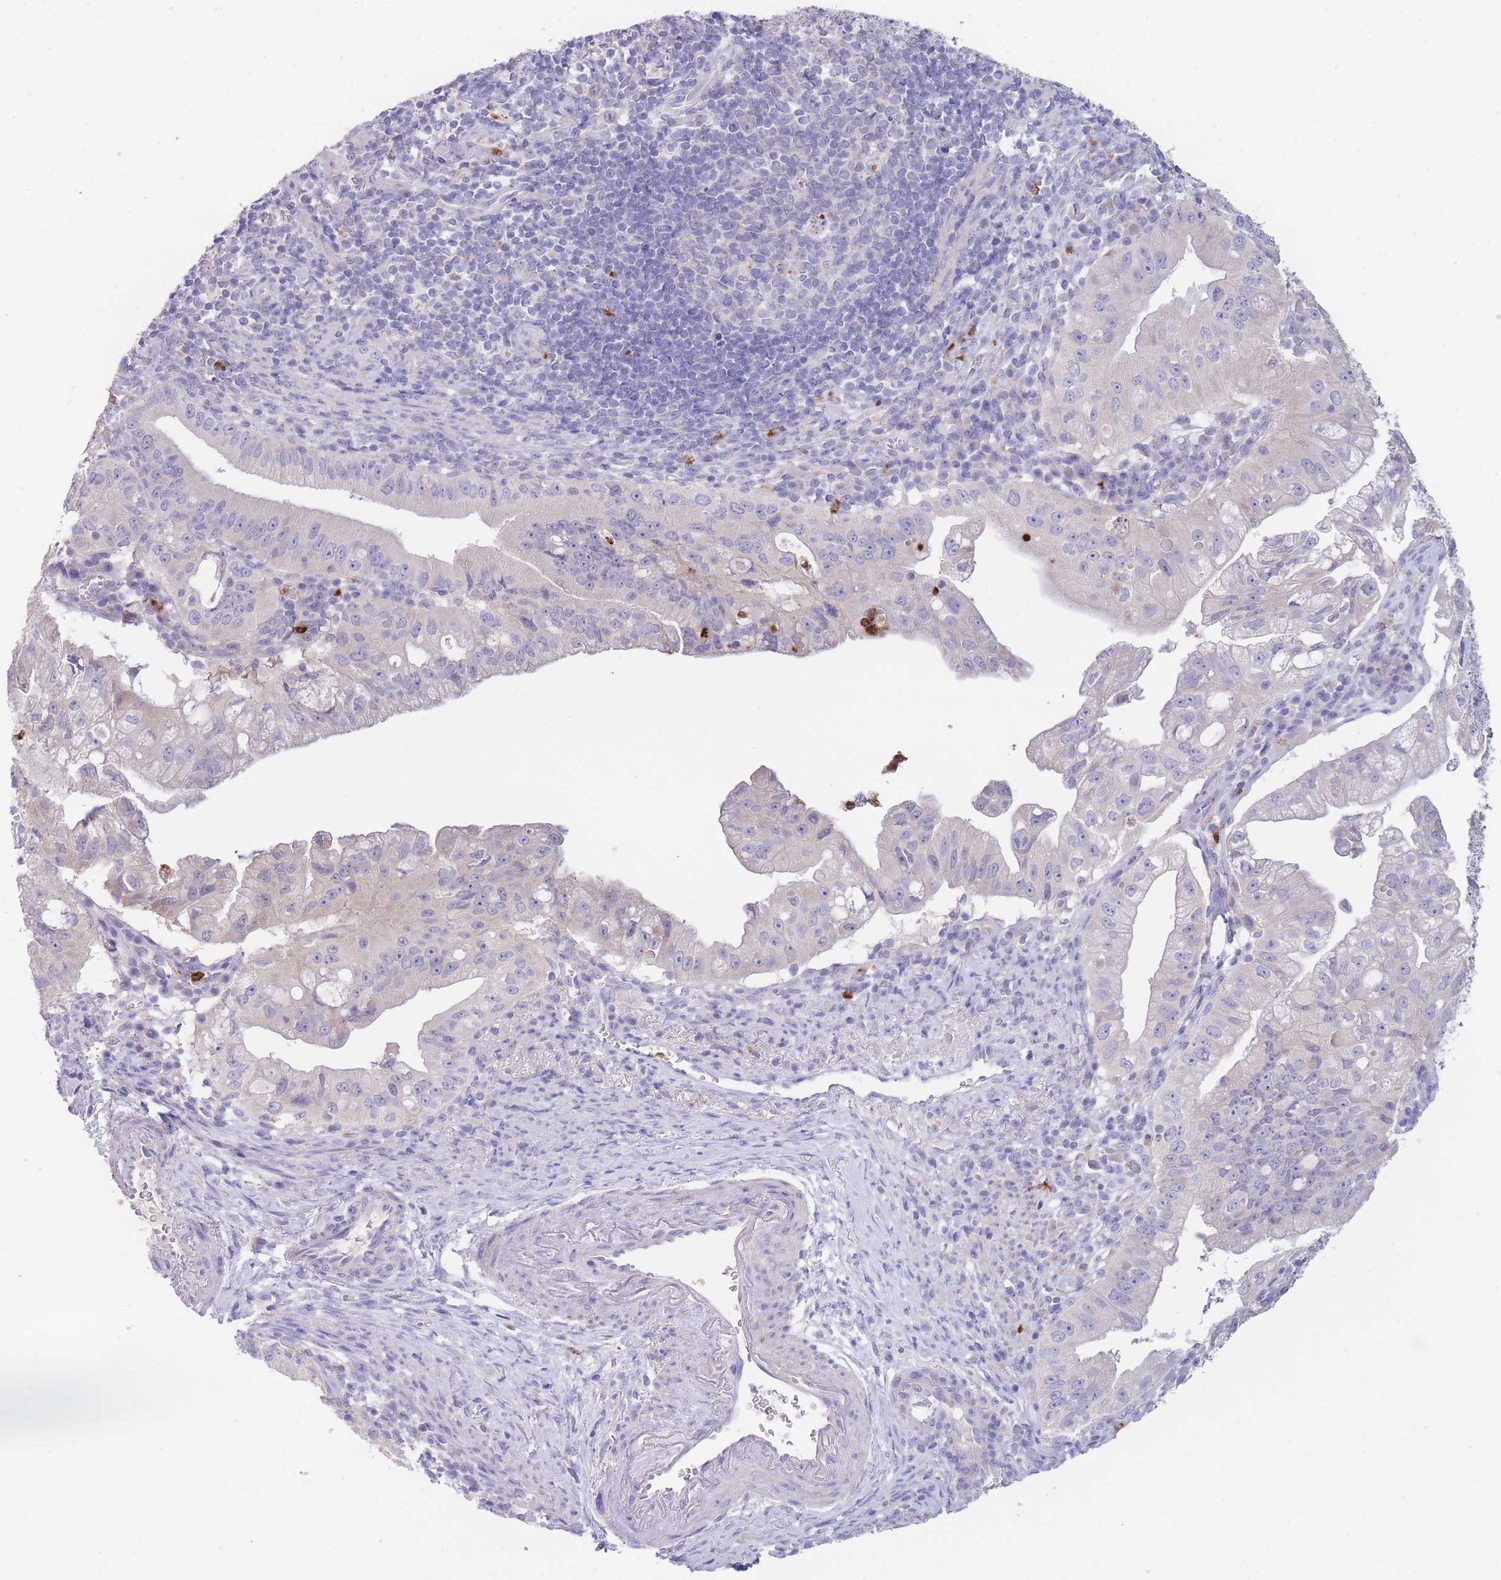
{"staining": {"intensity": "negative", "quantity": "none", "location": "none"}, "tissue": "pancreatic cancer", "cell_type": "Tumor cells", "image_type": "cancer", "snomed": [{"axis": "morphology", "description": "Adenocarcinoma, NOS"}, {"axis": "topography", "description": "Pancreas"}], "caption": "Protein analysis of pancreatic adenocarcinoma demonstrates no significant expression in tumor cells. (DAB (3,3'-diaminobenzidine) immunohistochemistry (IHC) with hematoxylin counter stain).", "gene": "CENPM", "patient": {"sex": "male", "age": 70}}